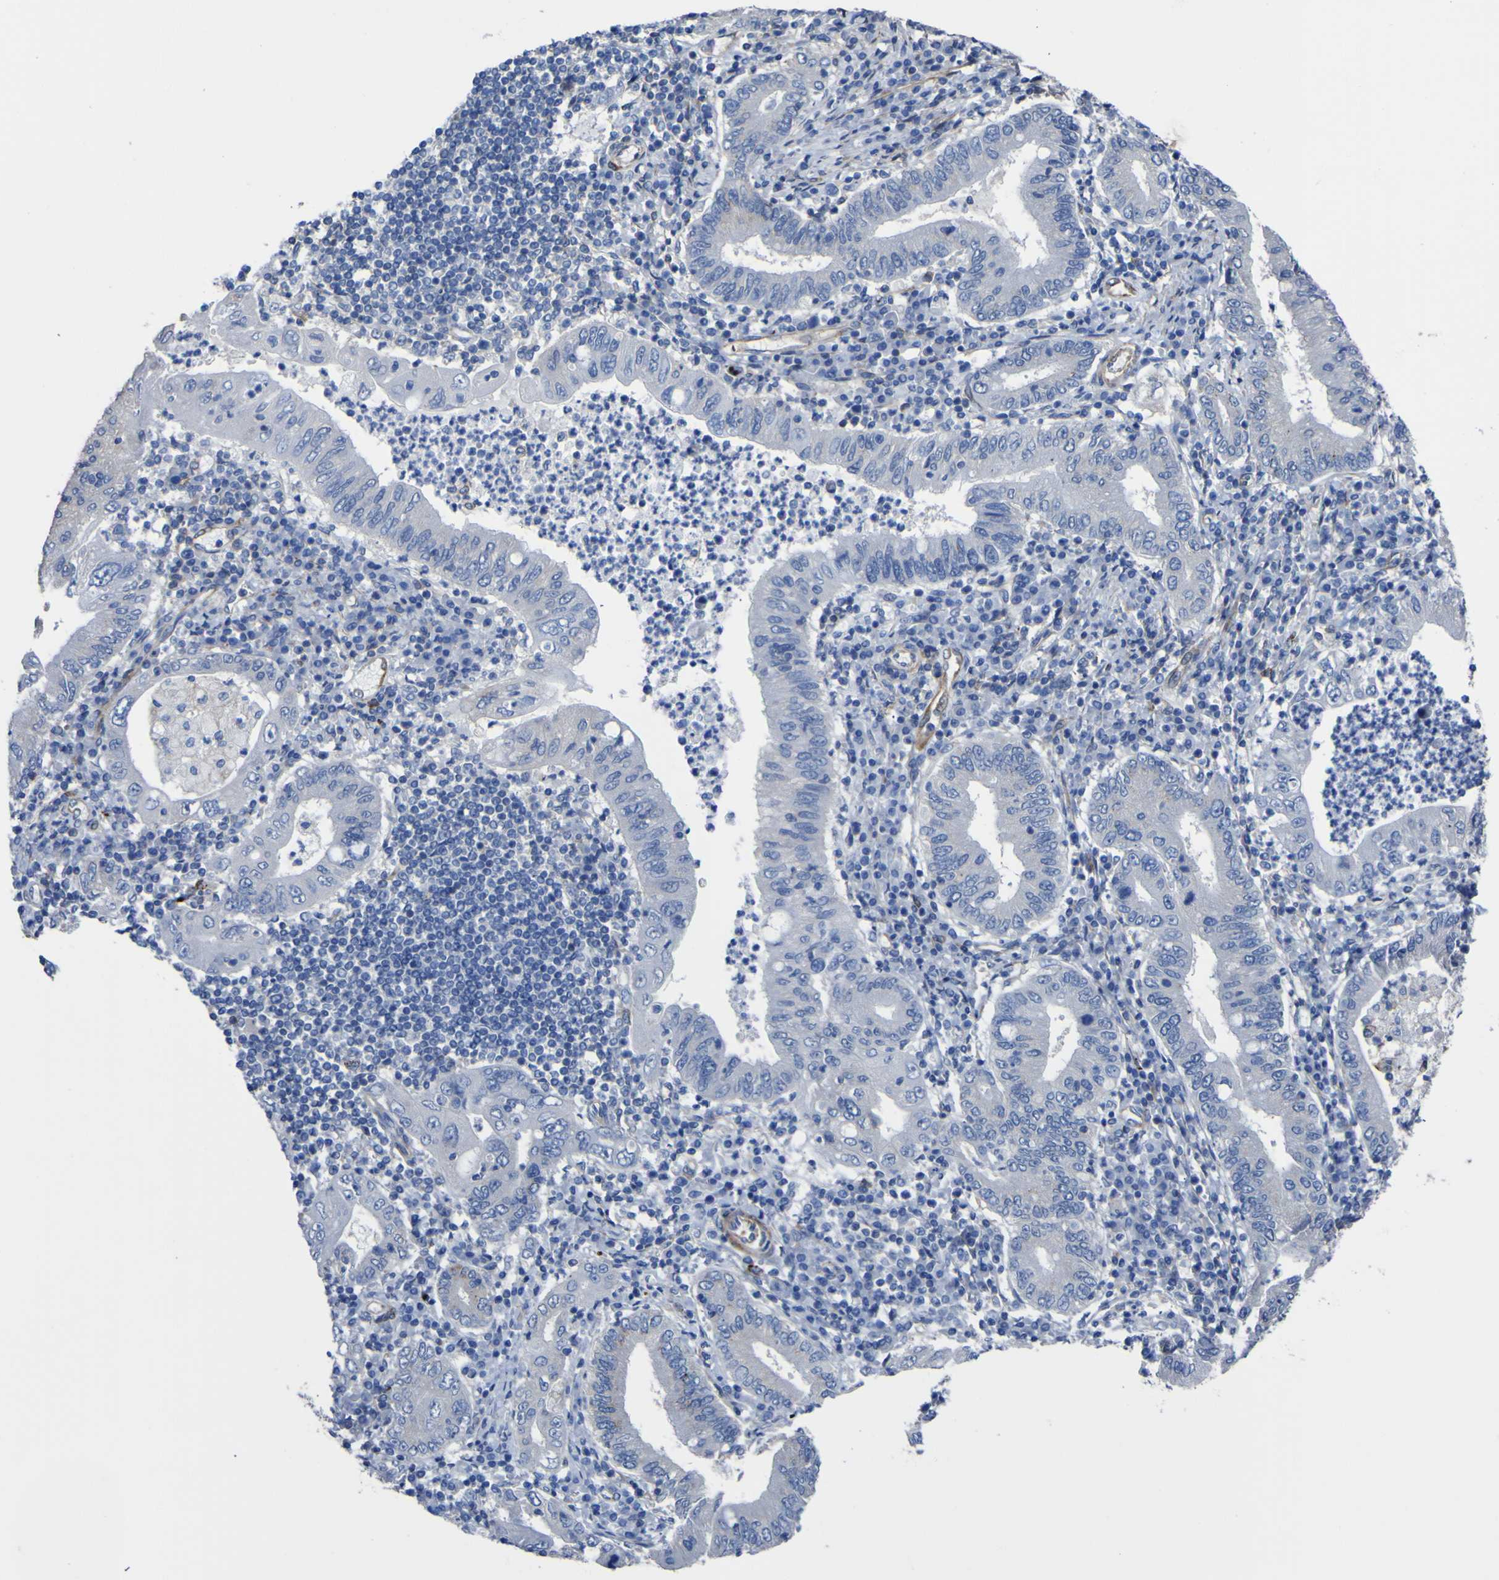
{"staining": {"intensity": "negative", "quantity": "none", "location": "none"}, "tissue": "stomach cancer", "cell_type": "Tumor cells", "image_type": "cancer", "snomed": [{"axis": "morphology", "description": "Normal tissue, NOS"}, {"axis": "morphology", "description": "Adenocarcinoma, NOS"}, {"axis": "topography", "description": "Esophagus"}, {"axis": "topography", "description": "Stomach, upper"}, {"axis": "topography", "description": "Peripheral nerve tissue"}], "caption": "Human stomach adenocarcinoma stained for a protein using immunohistochemistry (IHC) exhibits no staining in tumor cells.", "gene": "AGO4", "patient": {"sex": "male", "age": 62}}